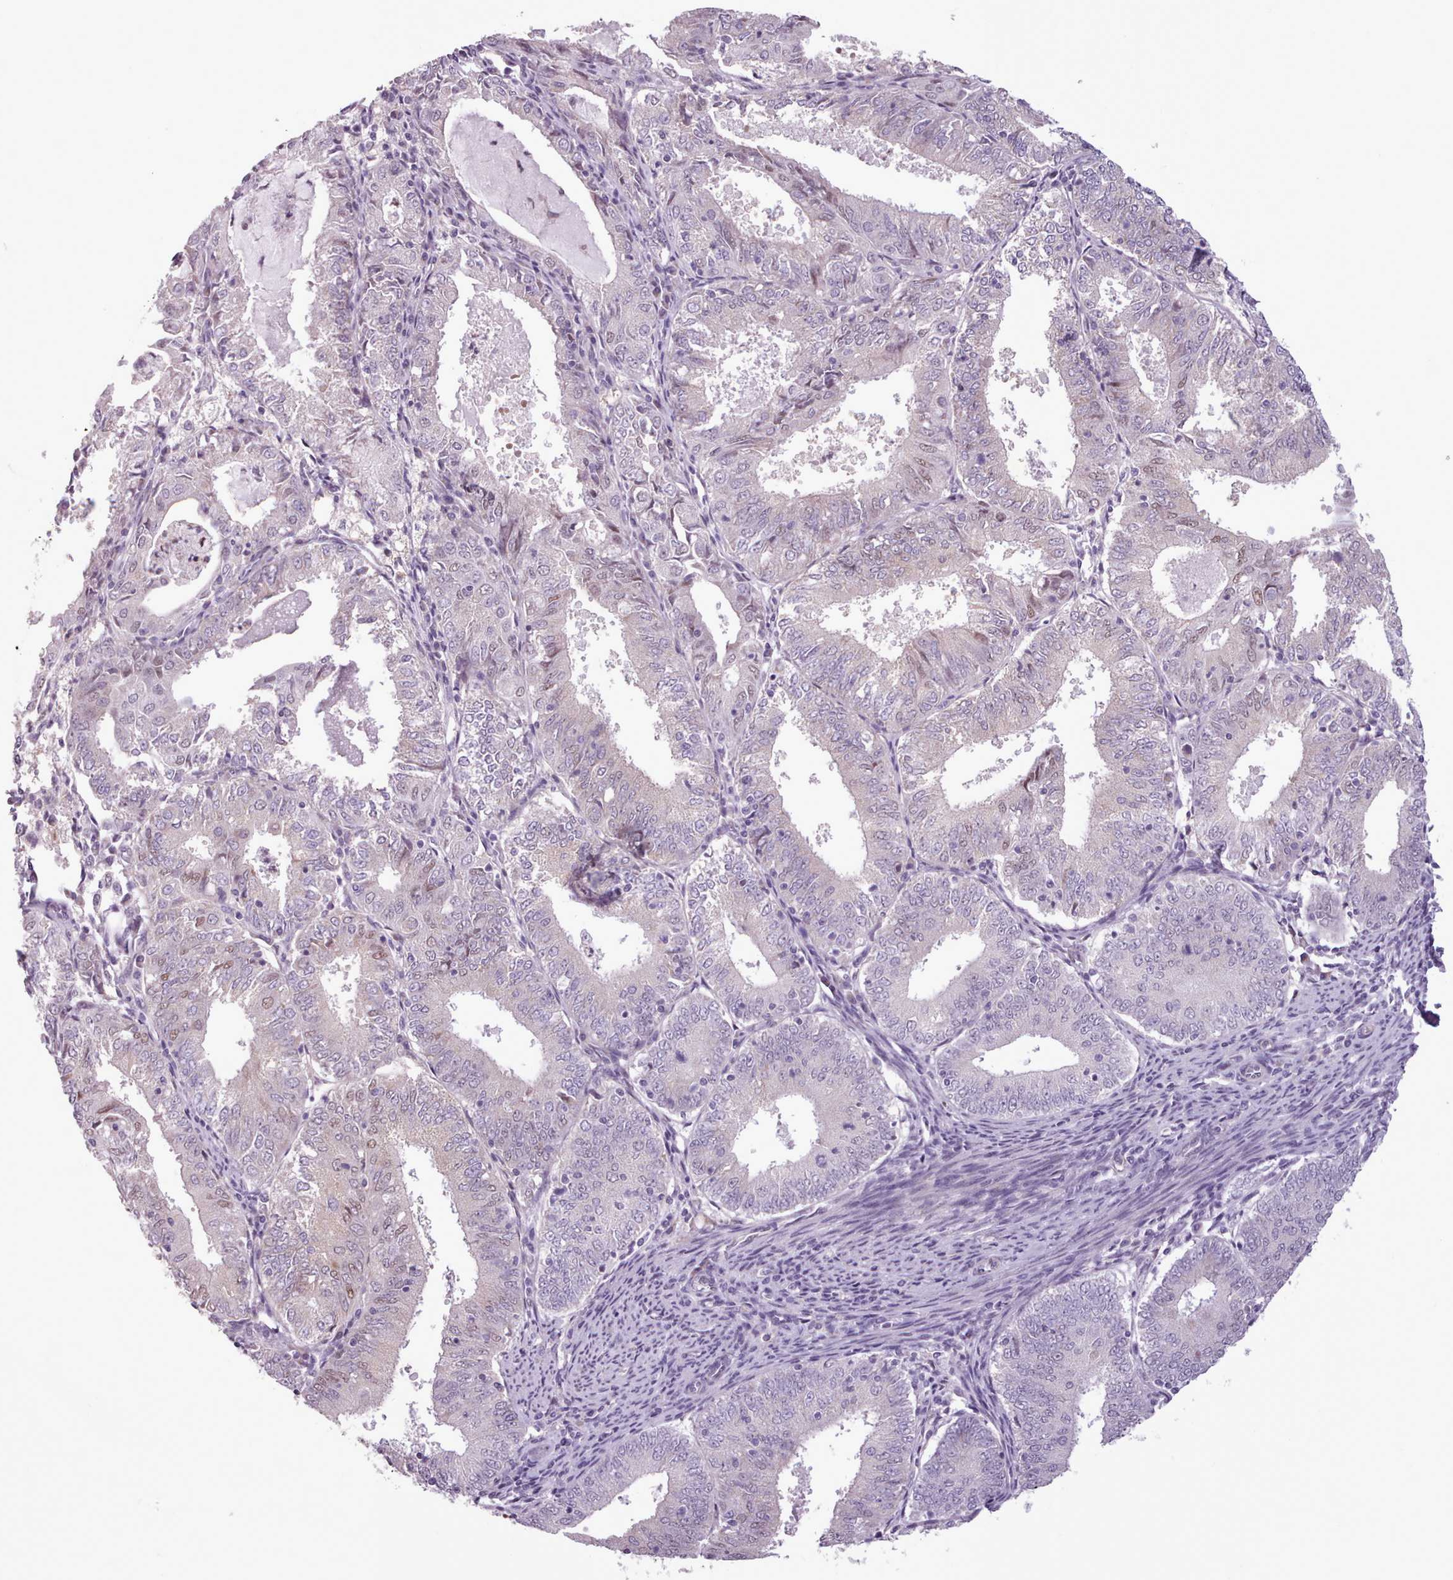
{"staining": {"intensity": "weak", "quantity": "<25%", "location": "nuclear"}, "tissue": "endometrial cancer", "cell_type": "Tumor cells", "image_type": "cancer", "snomed": [{"axis": "morphology", "description": "Adenocarcinoma, NOS"}, {"axis": "topography", "description": "Endometrium"}], "caption": "A micrograph of endometrial cancer stained for a protein shows no brown staining in tumor cells. (Immunohistochemistry, brightfield microscopy, high magnification).", "gene": "SLURP1", "patient": {"sex": "female", "age": 57}}